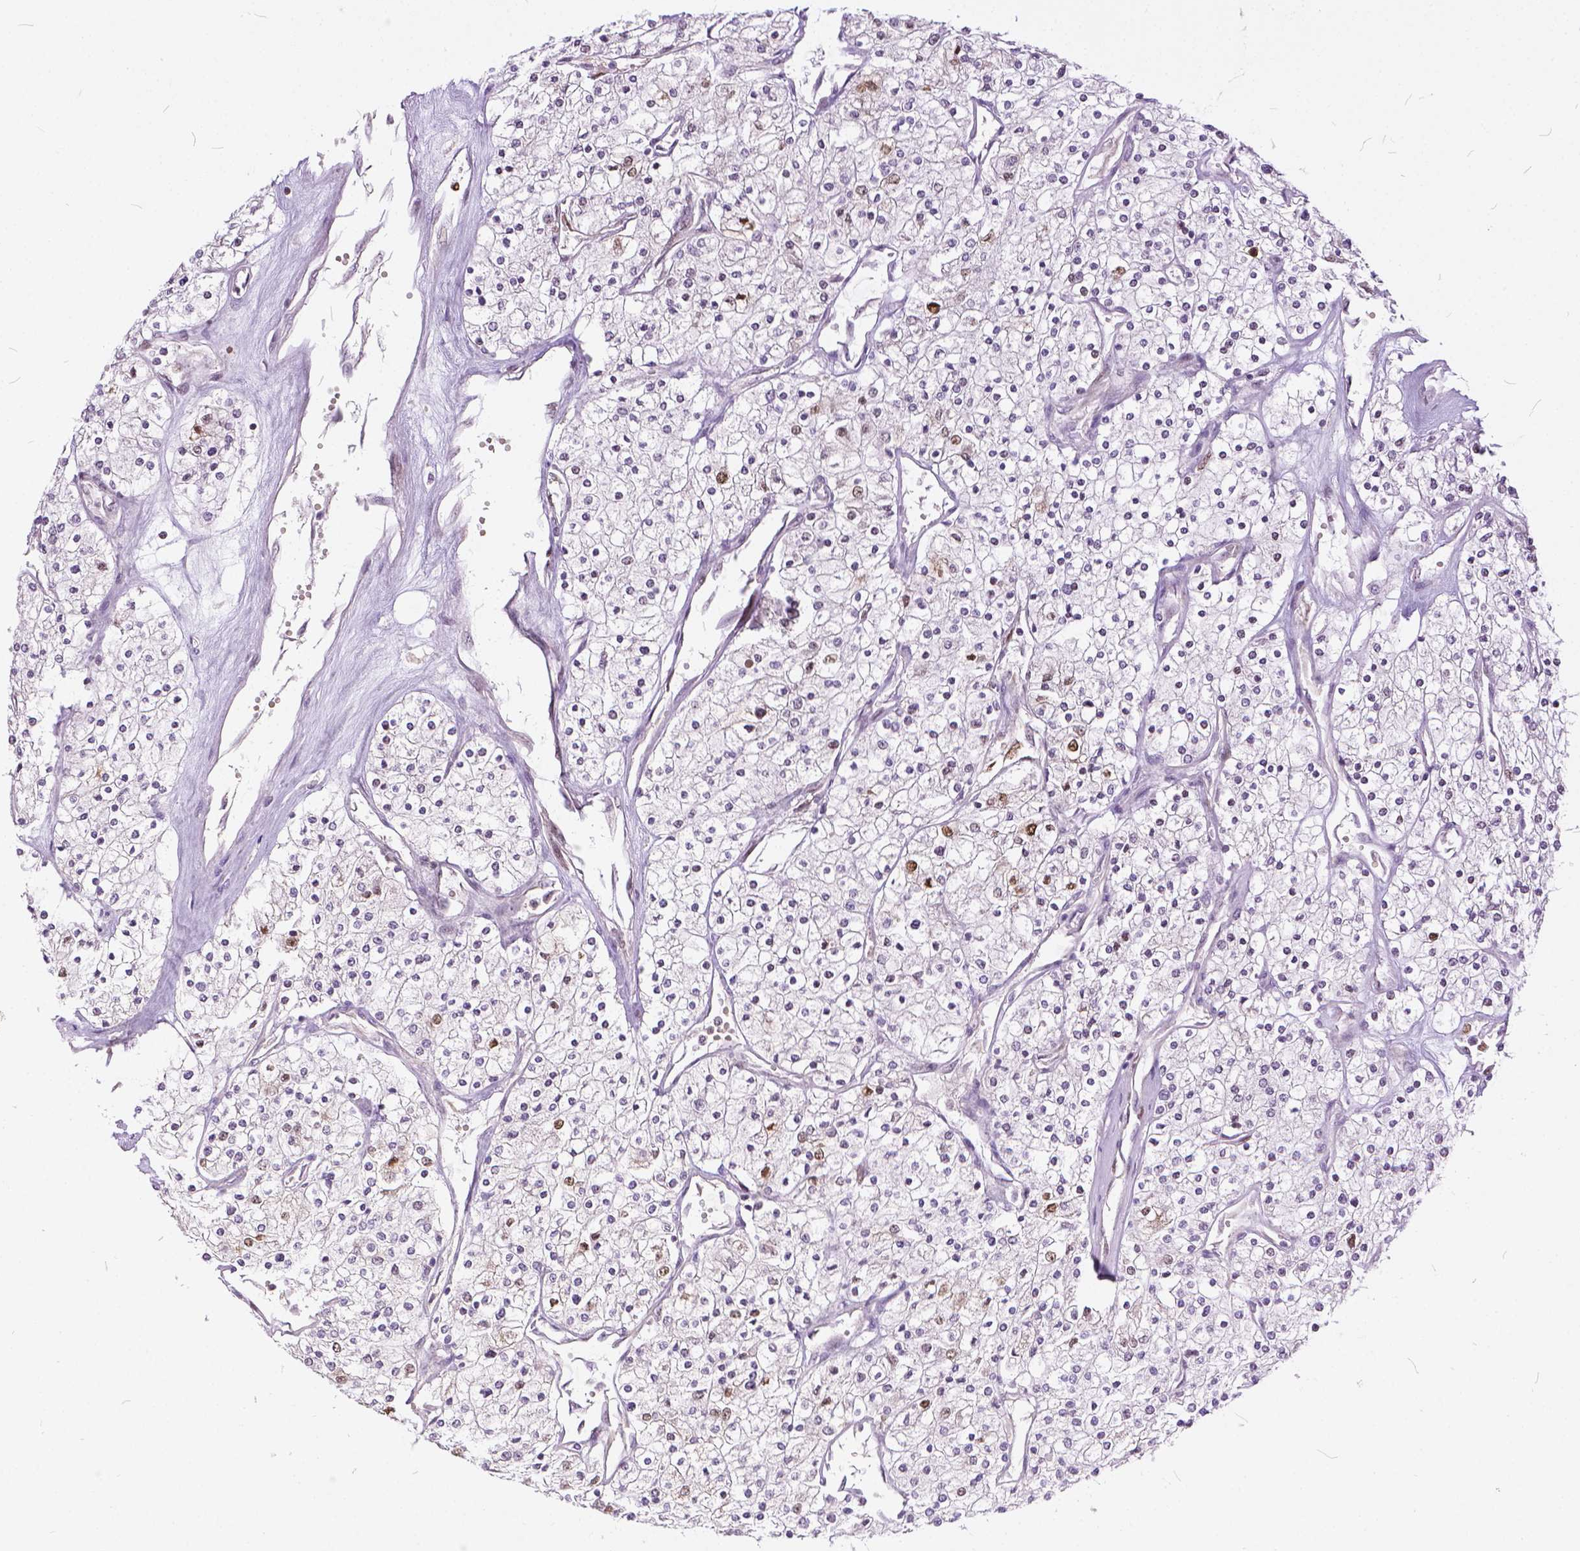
{"staining": {"intensity": "moderate", "quantity": "<25%", "location": "nuclear"}, "tissue": "renal cancer", "cell_type": "Tumor cells", "image_type": "cancer", "snomed": [{"axis": "morphology", "description": "Adenocarcinoma, NOS"}, {"axis": "topography", "description": "Kidney"}], "caption": "Adenocarcinoma (renal) stained with IHC shows moderate nuclear staining in approximately <25% of tumor cells. The protein is stained brown, and the nuclei are stained in blue (DAB (3,3'-diaminobenzidine) IHC with brightfield microscopy, high magnification).", "gene": "ERCC1", "patient": {"sex": "male", "age": 80}}